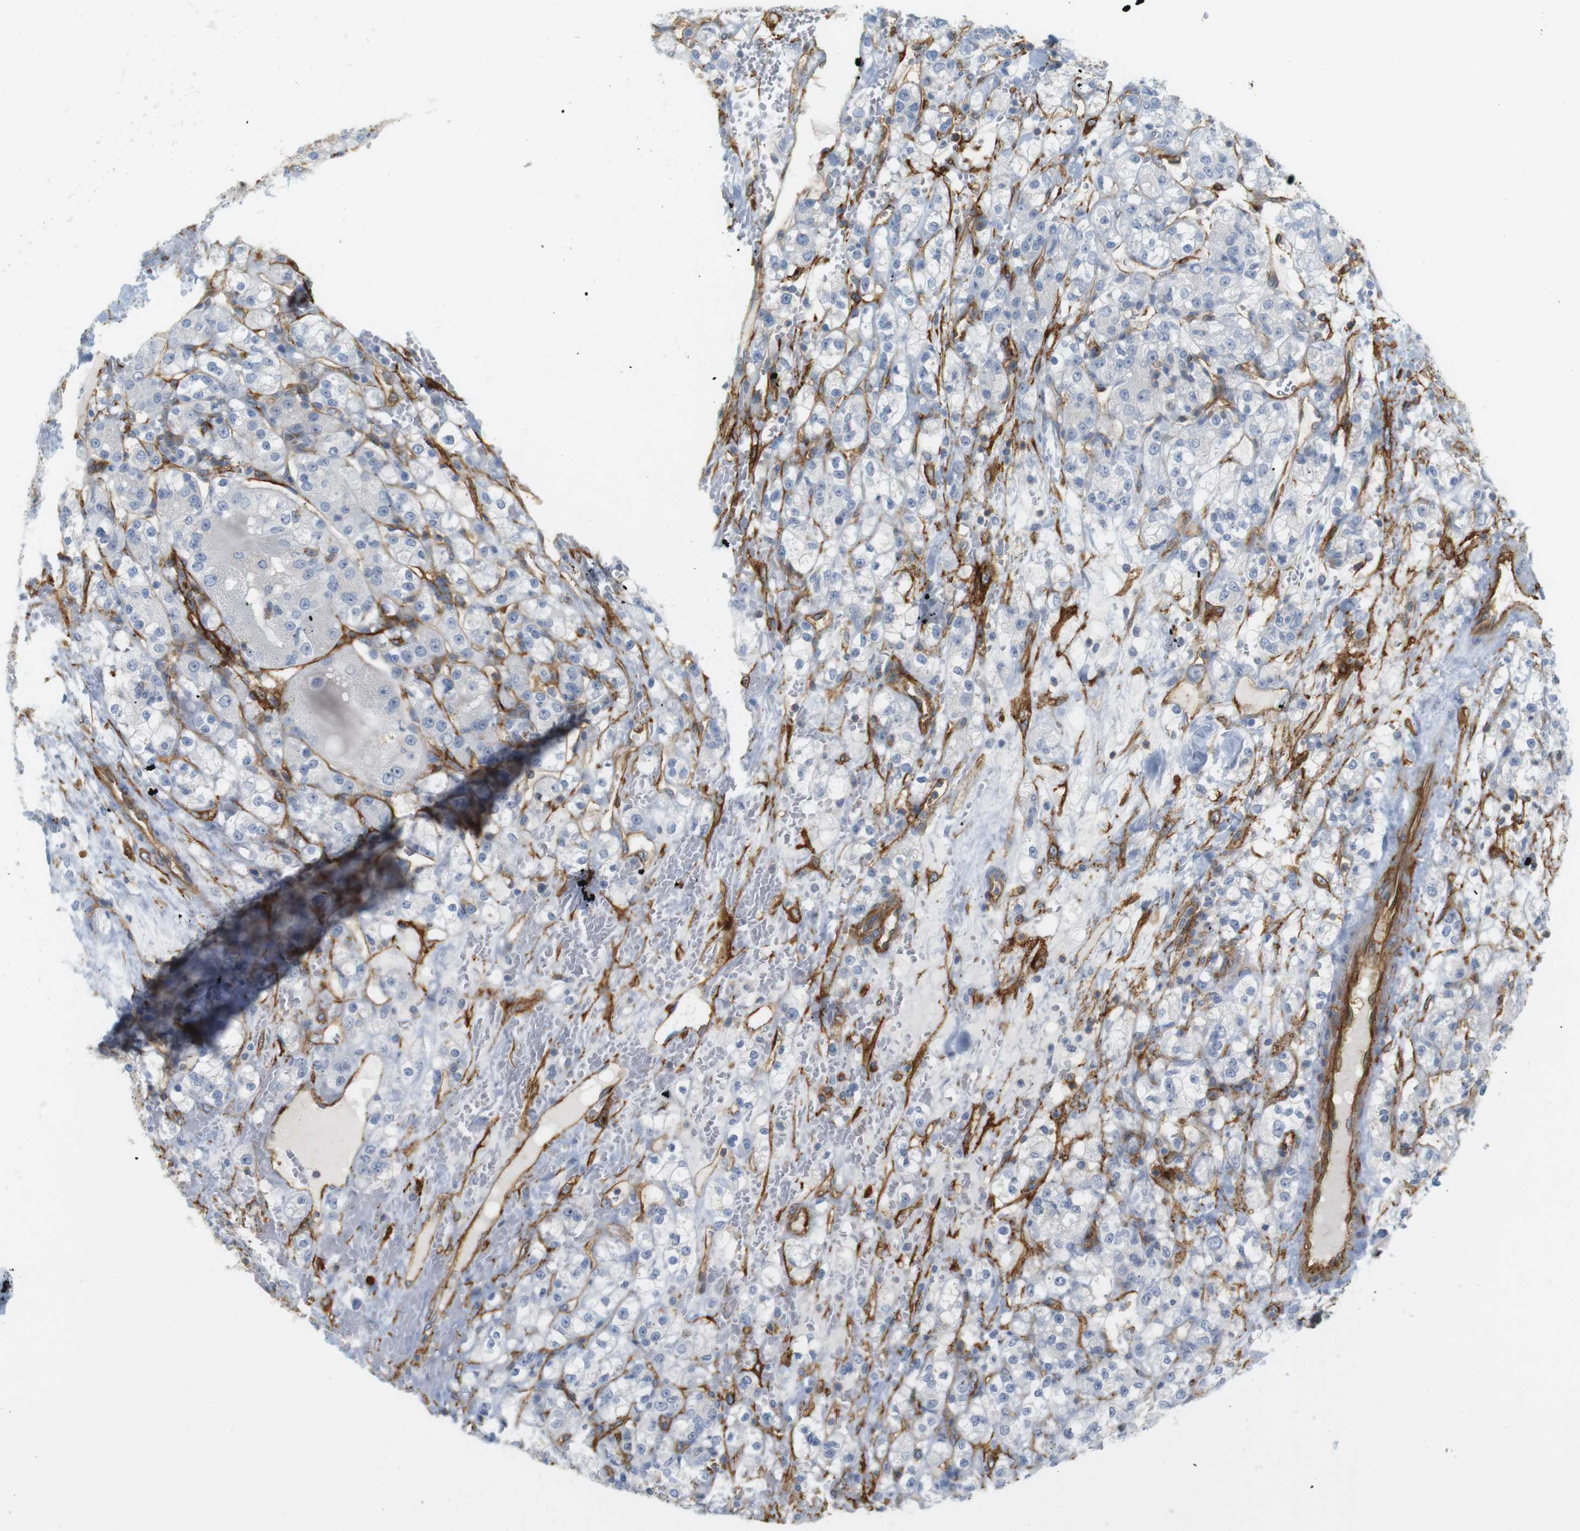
{"staining": {"intensity": "negative", "quantity": "none", "location": "none"}, "tissue": "renal cancer", "cell_type": "Tumor cells", "image_type": "cancer", "snomed": [{"axis": "morphology", "description": "Normal tissue, NOS"}, {"axis": "morphology", "description": "Adenocarcinoma, NOS"}, {"axis": "topography", "description": "Kidney"}], "caption": "A histopathology image of human adenocarcinoma (renal) is negative for staining in tumor cells. (Stains: DAB IHC with hematoxylin counter stain, Microscopy: brightfield microscopy at high magnification).", "gene": "F2R", "patient": {"sex": "male", "age": 61}}